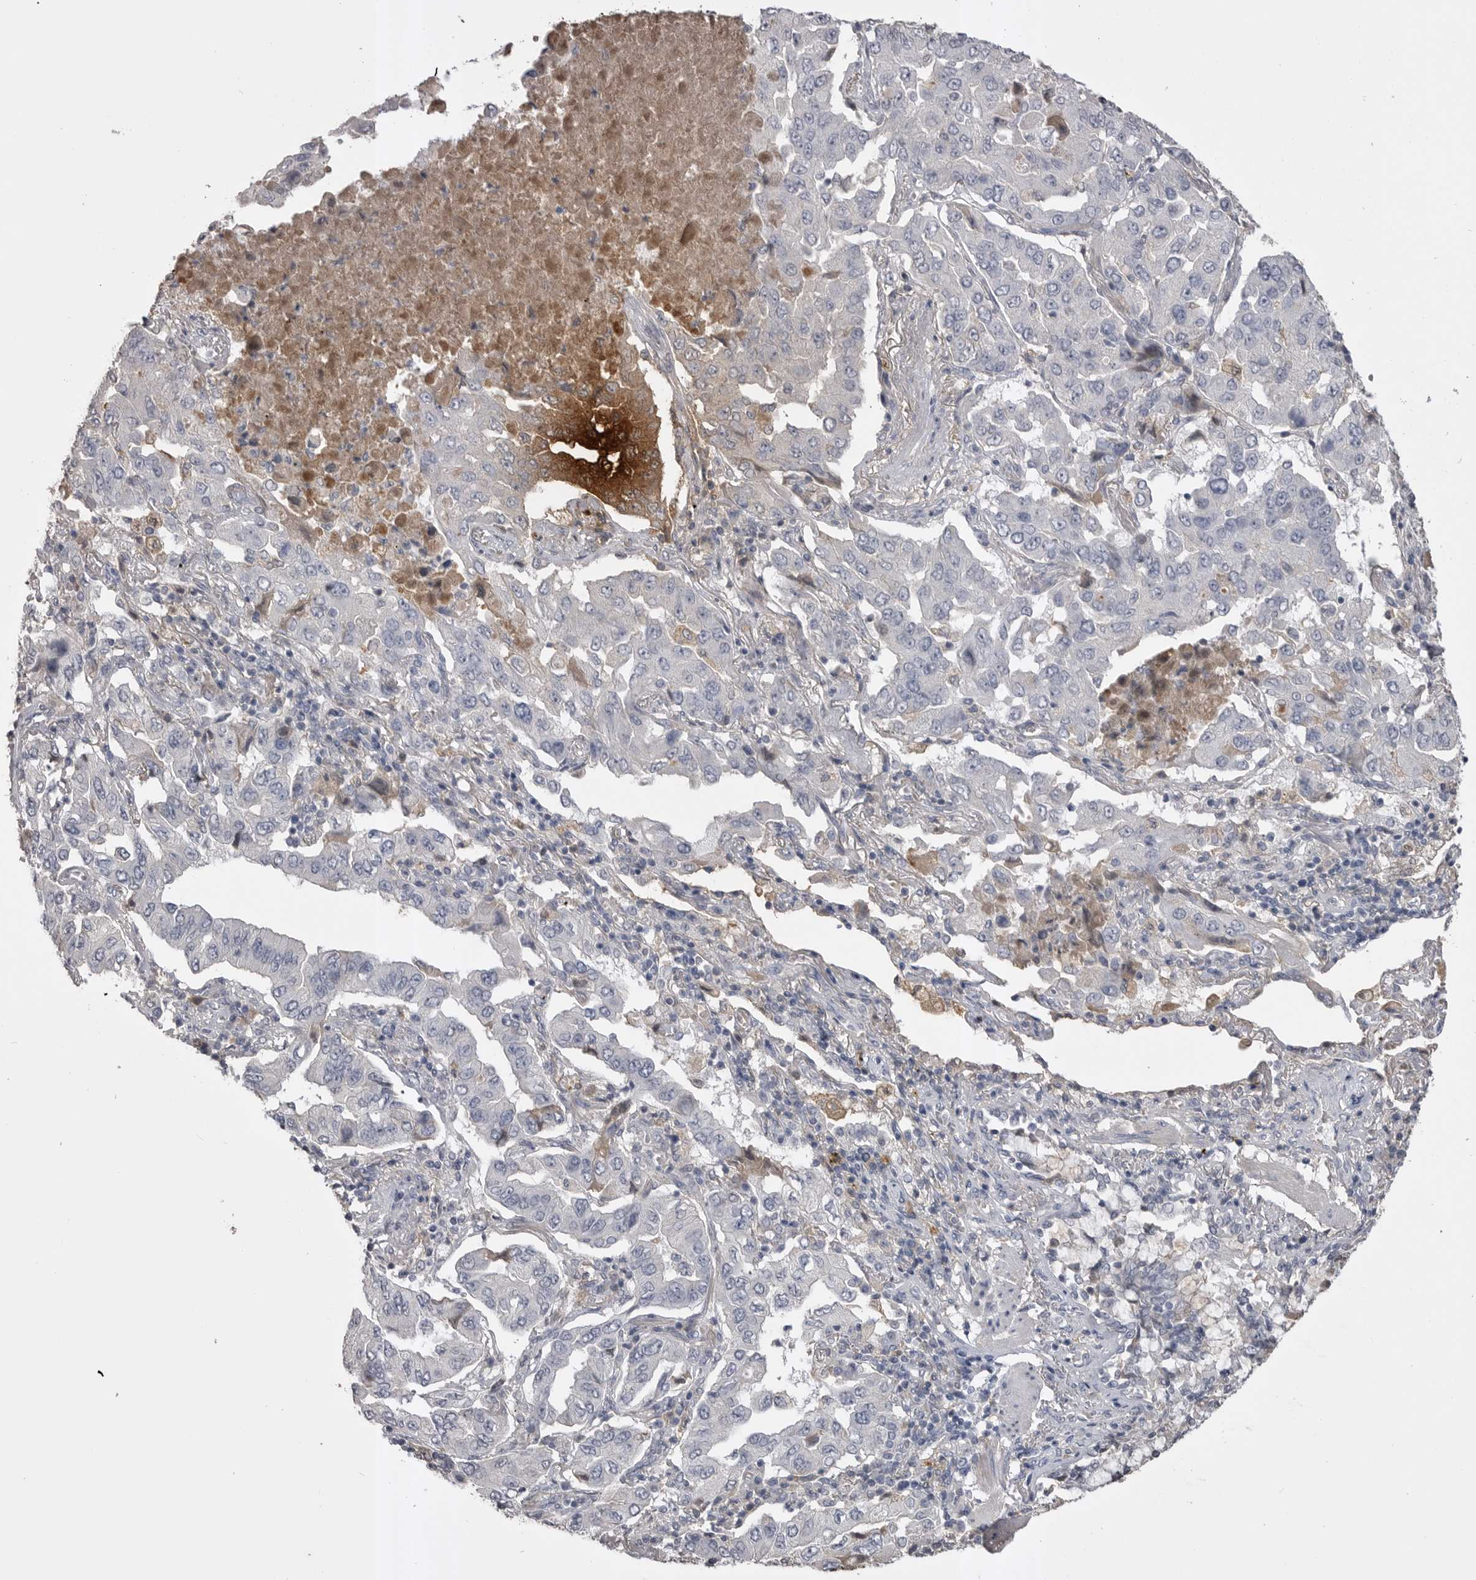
{"staining": {"intensity": "negative", "quantity": "none", "location": "none"}, "tissue": "lung cancer", "cell_type": "Tumor cells", "image_type": "cancer", "snomed": [{"axis": "morphology", "description": "Adenocarcinoma, NOS"}, {"axis": "topography", "description": "Lung"}], "caption": "This is a histopathology image of immunohistochemistry (IHC) staining of lung cancer, which shows no expression in tumor cells.", "gene": "AHSG", "patient": {"sex": "female", "age": 65}}